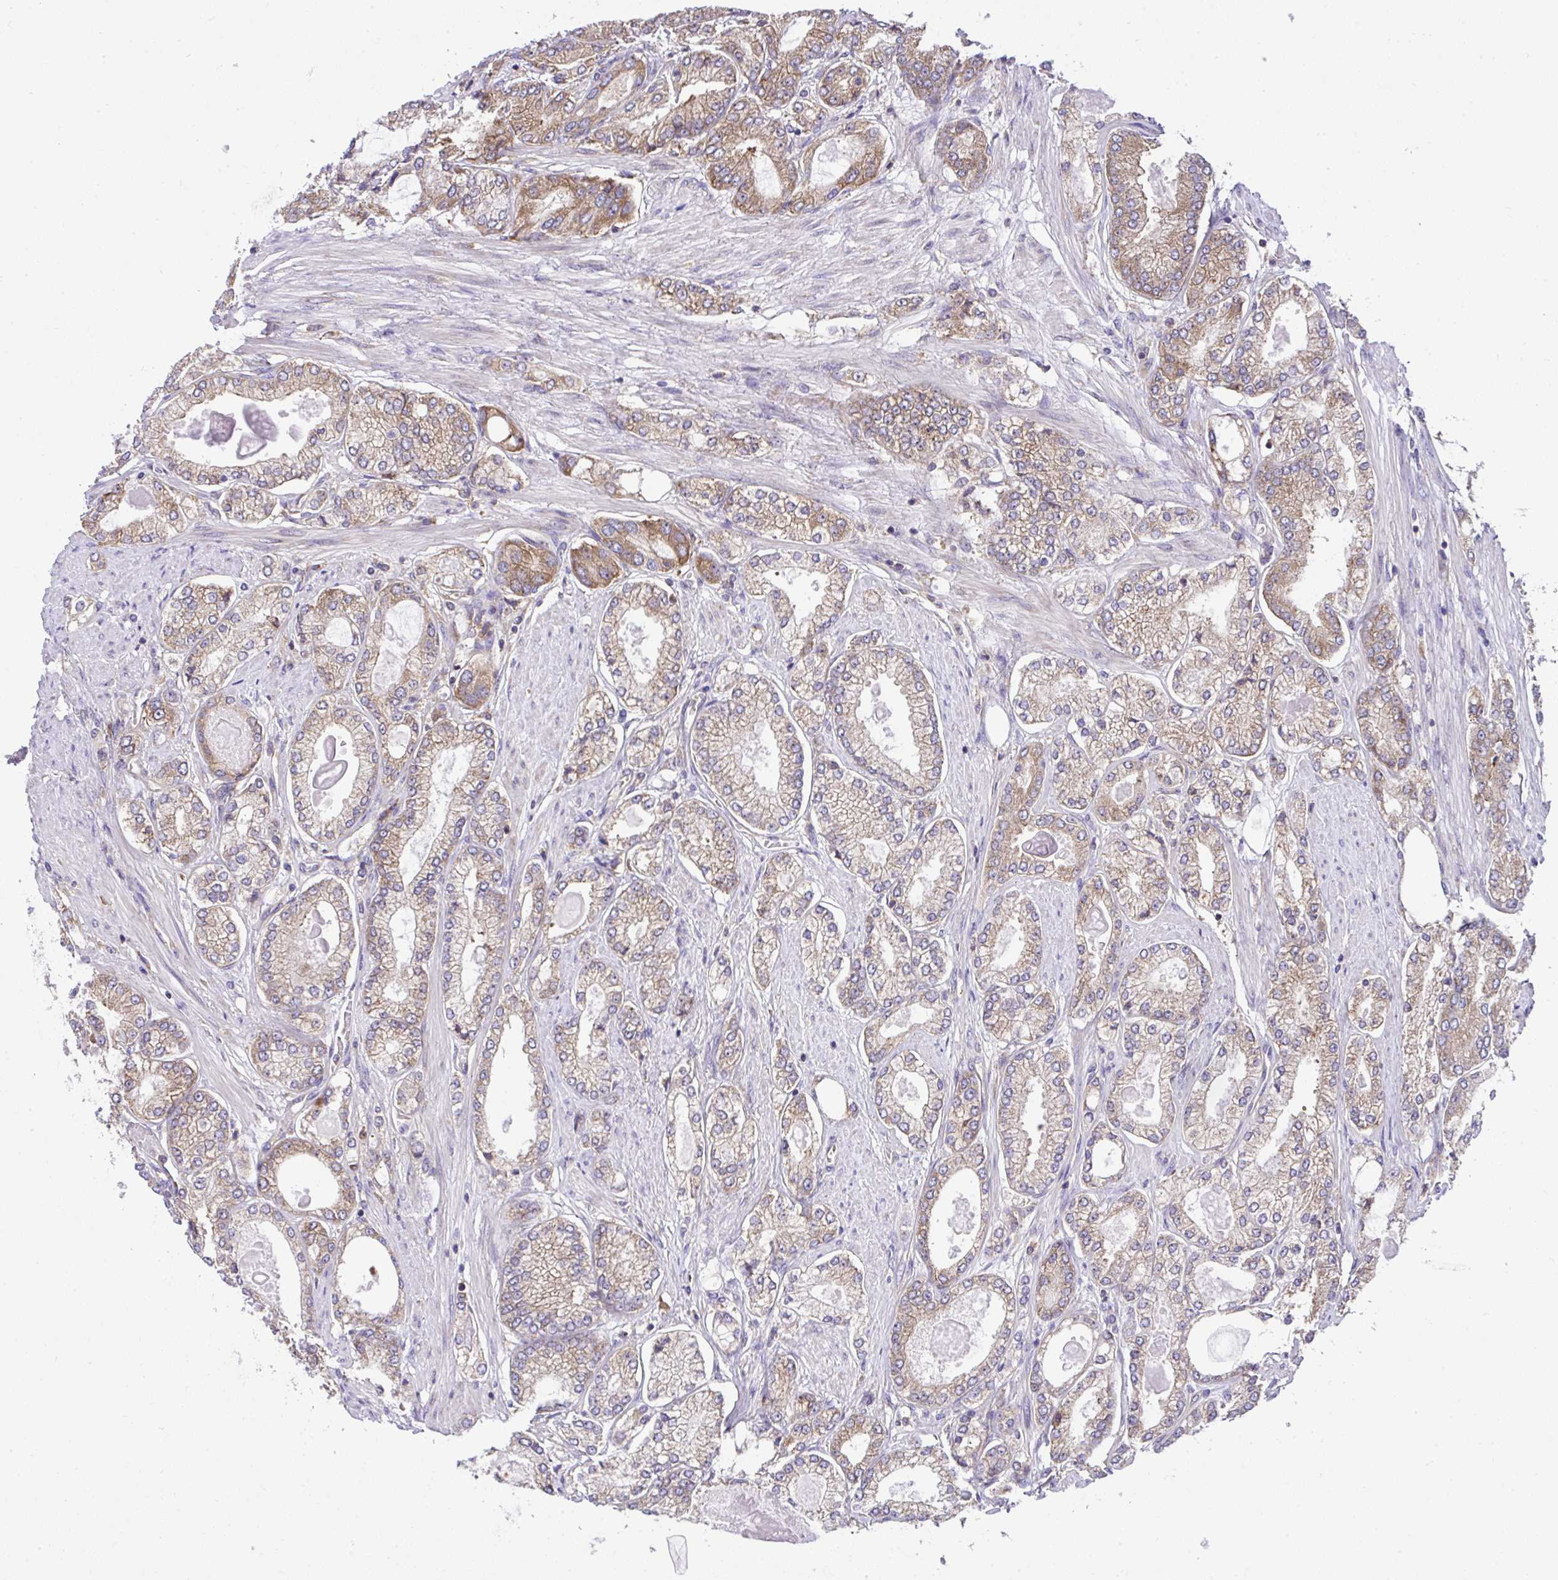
{"staining": {"intensity": "moderate", "quantity": "25%-75%", "location": "cytoplasmic/membranous"}, "tissue": "prostate cancer", "cell_type": "Tumor cells", "image_type": "cancer", "snomed": [{"axis": "morphology", "description": "Adenocarcinoma, High grade"}, {"axis": "topography", "description": "Prostate"}], "caption": "An IHC image of tumor tissue is shown. Protein staining in brown labels moderate cytoplasmic/membranous positivity in prostate high-grade adenocarcinoma within tumor cells.", "gene": "RPS7", "patient": {"sex": "male", "age": 68}}